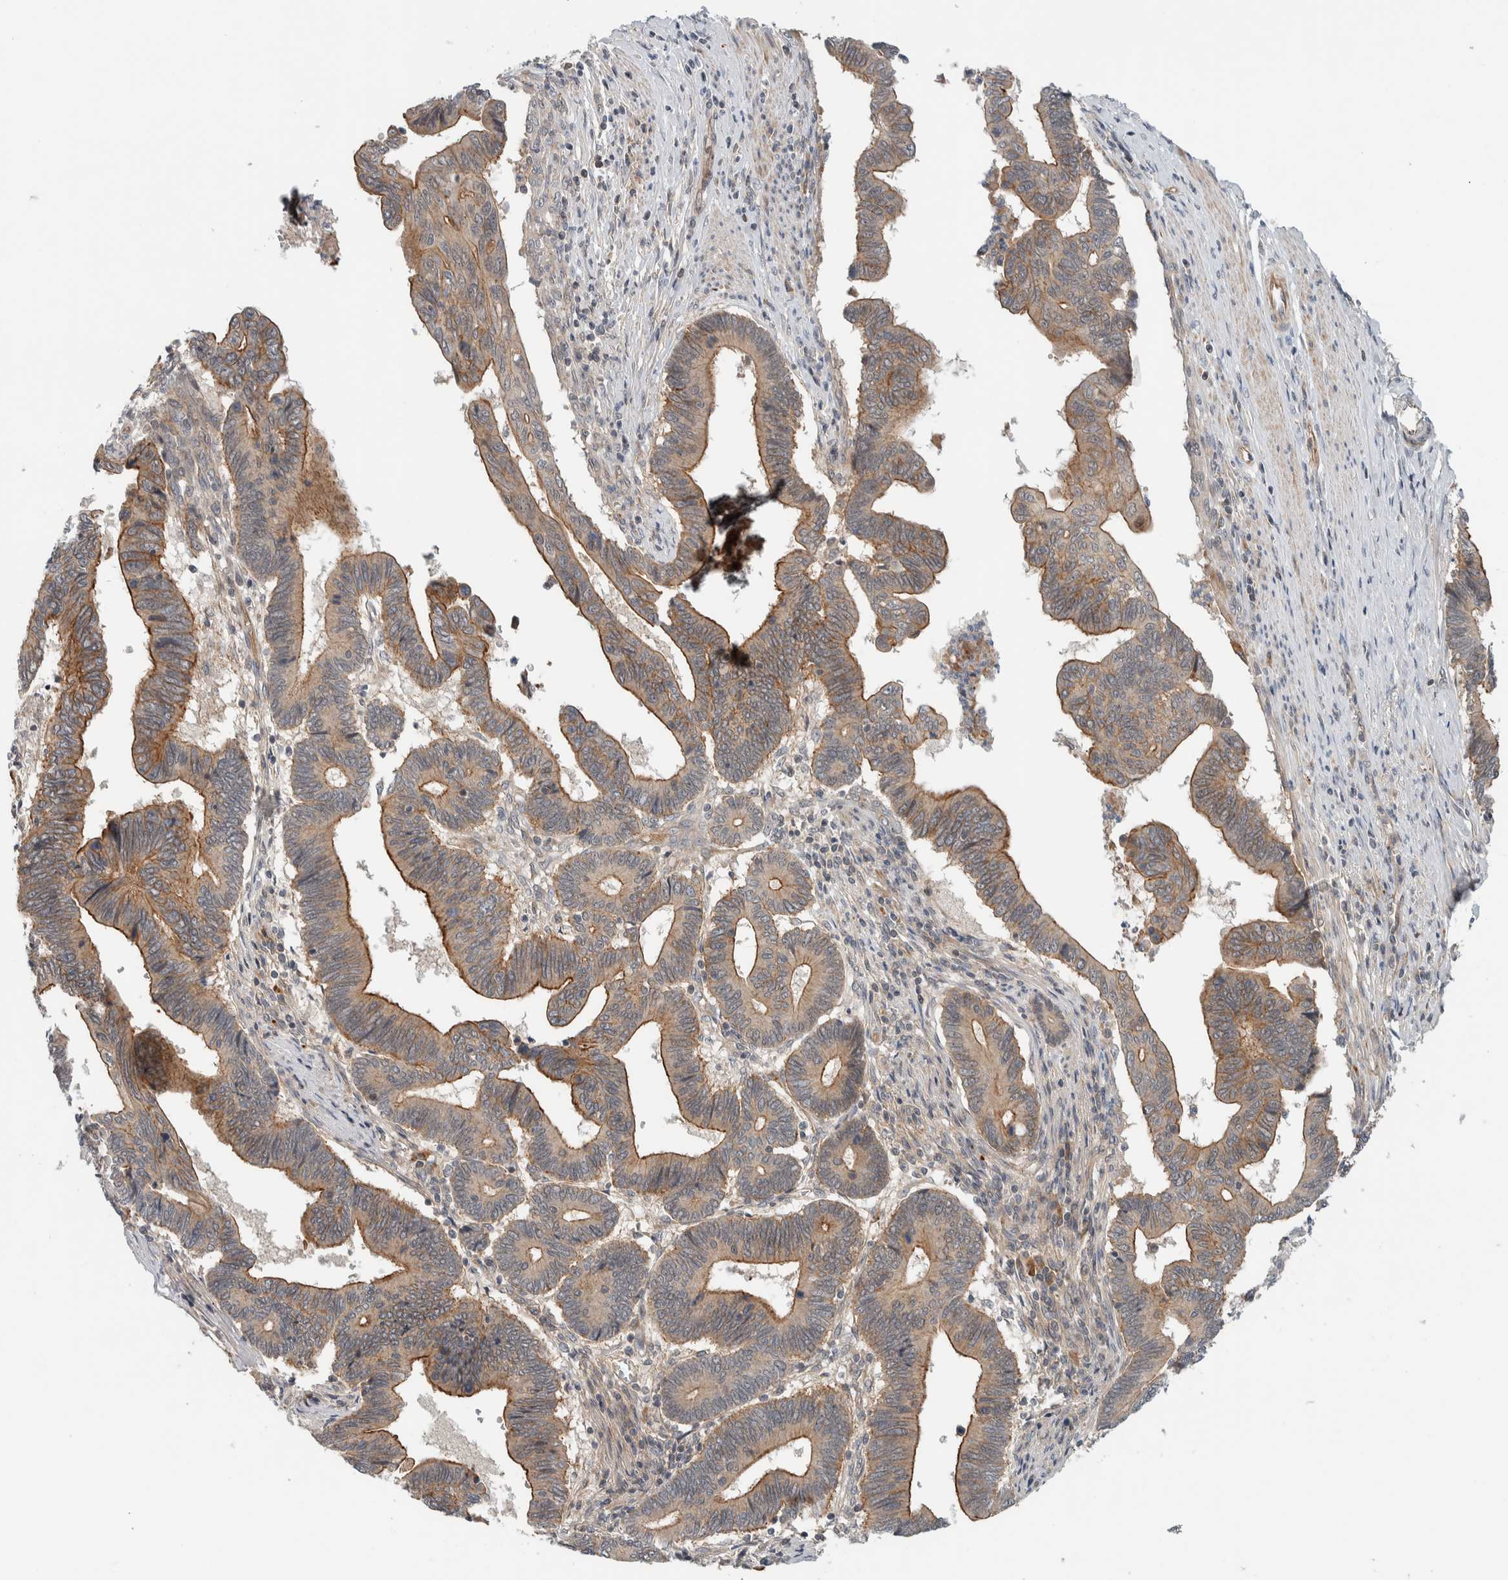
{"staining": {"intensity": "moderate", "quantity": ">75%", "location": "cytoplasmic/membranous"}, "tissue": "pancreatic cancer", "cell_type": "Tumor cells", "image_type": "cancer", "snomed": [{"axis": "morphology", "description": "Adenocarcinoma, NOS"}, {"axis": "topography", "description": "Pancreas"}], "caption": "This is an image of immunohistochemistry staining of pancreatic cancer (adenocarcinoma), which shows moderate staining in the cytoplasmic/membranous of tumor cells.", "gene": "ARMC7", "patient": {"sex": "female", "age": 70}}